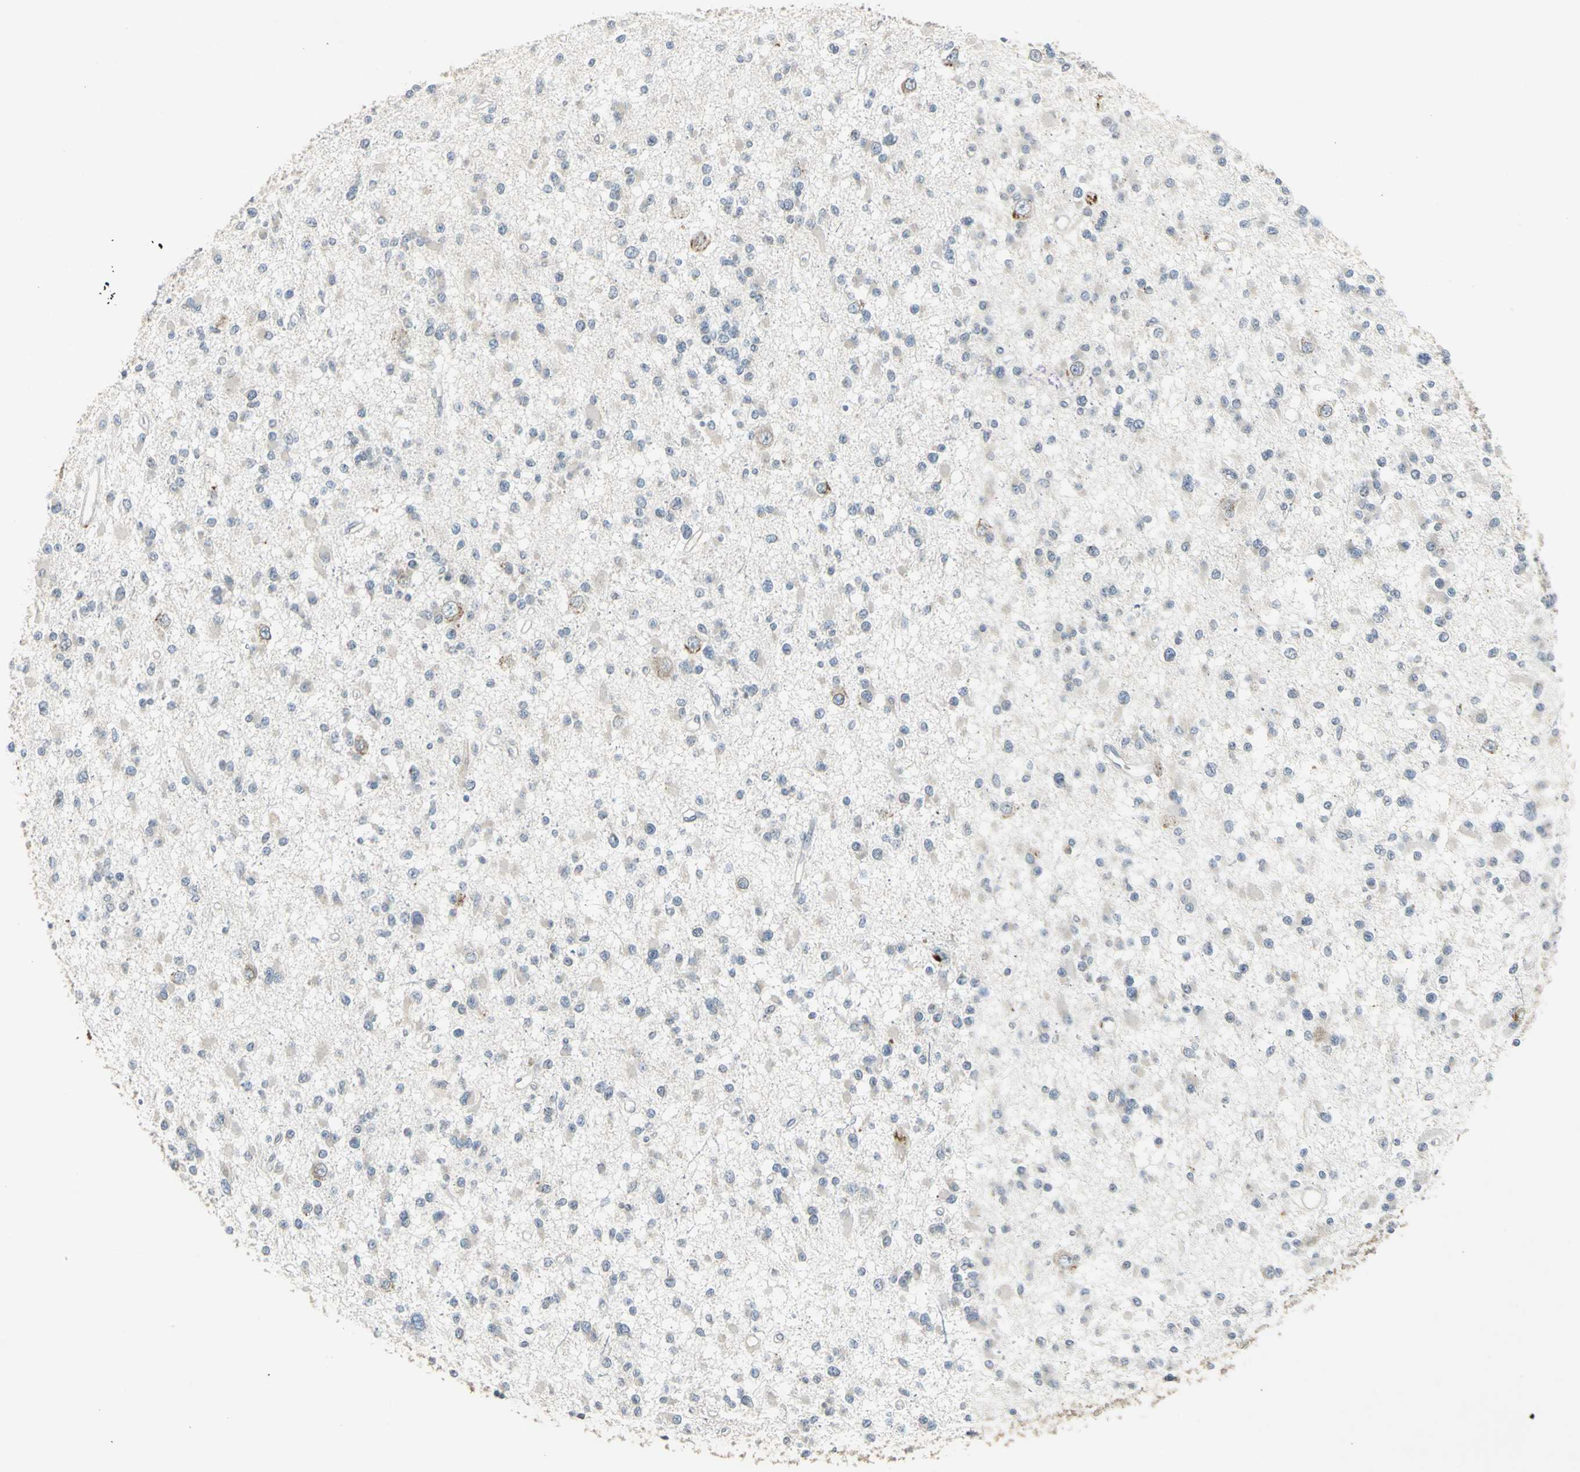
{"staining": {"intensity": "weak", "quantity": "<25%", "location": "cytoplasmic/membranous"}, "tissue": "glioma", "cell_type": "Tumor cells", "image_type": "cancer", "snomed": [{"axis": "morphology", "description": "Glioma, malignant, Low grade"}, {"axis": "topography", "description": "Brain"}], "caption": "An IHC image of malignant low-grade glioma is shown. There is no staining in tumor cells of malignant low-grade glioma.", "gene": "SLC2A13", "patient": {"sex": "female", "age": 22}}